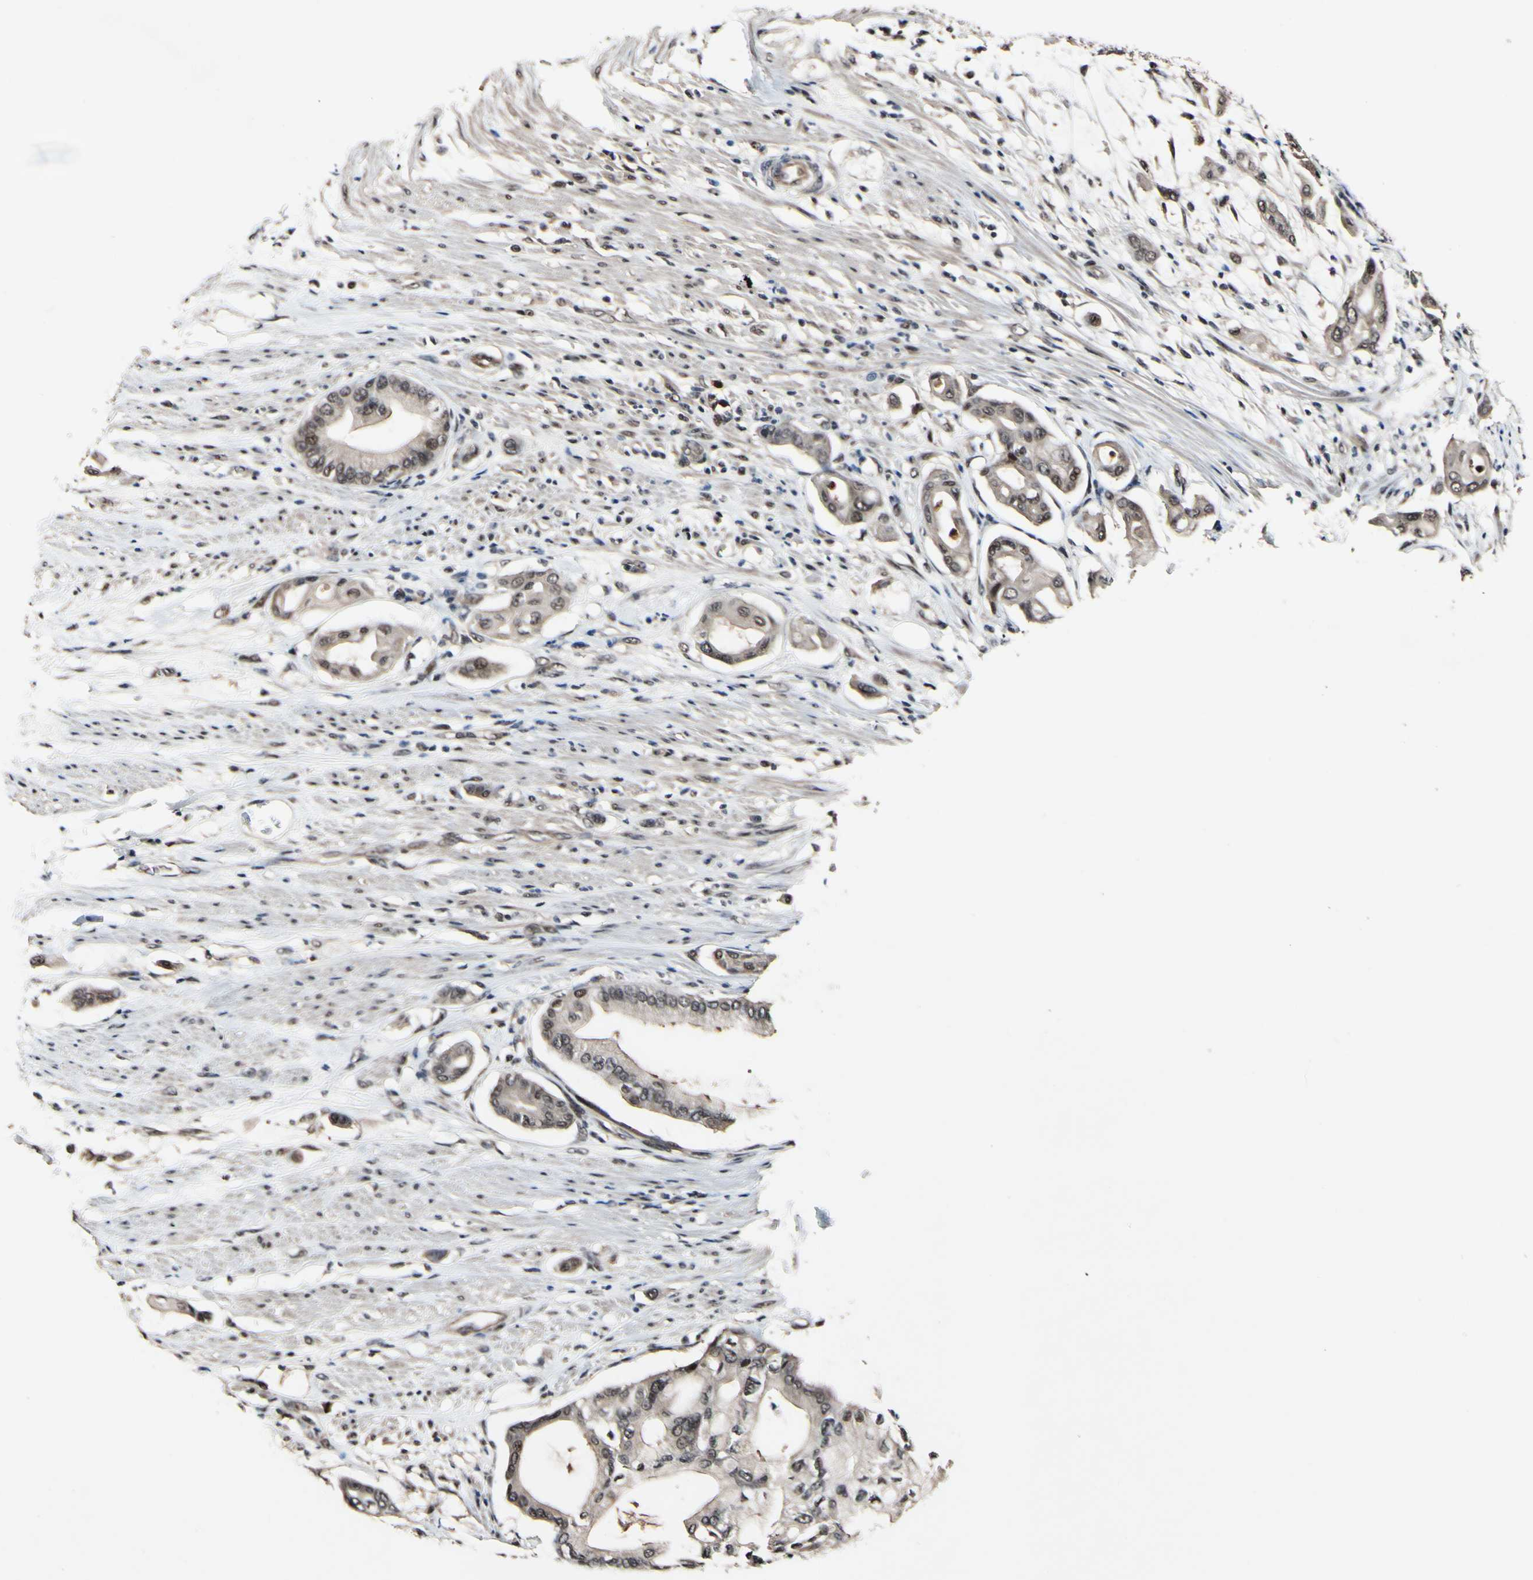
{"staining": {"intensity": "weak", "quantity": ">75%", "location": "cytoplasmic/membranous,nuclear"}, "tissue": "pancreatic cancer", "cell_type": "Tumor cells", "image_type": "cancer", "snomed": [{"axis": "morphology", "description": "Adenocarcinoma, NOS"}, {"axis": "morphology", "description": "Adenocarcinoma, metastatic, NOS"}, {"axis": "topography", "description": "Lymph node"}, {"axis": "topography", "description": "Pancreas"}, {"axis": "topography", "description": "Duodenum"}], "caption": "Pancreatic cancer stained for a protein (brown) shows weak cytoplasmic/membranous and nuclear positive positivity in approximately >75% of tumor cells.", "gene": "PSMD10", "patient": {"sex": "female", "age": 64}}